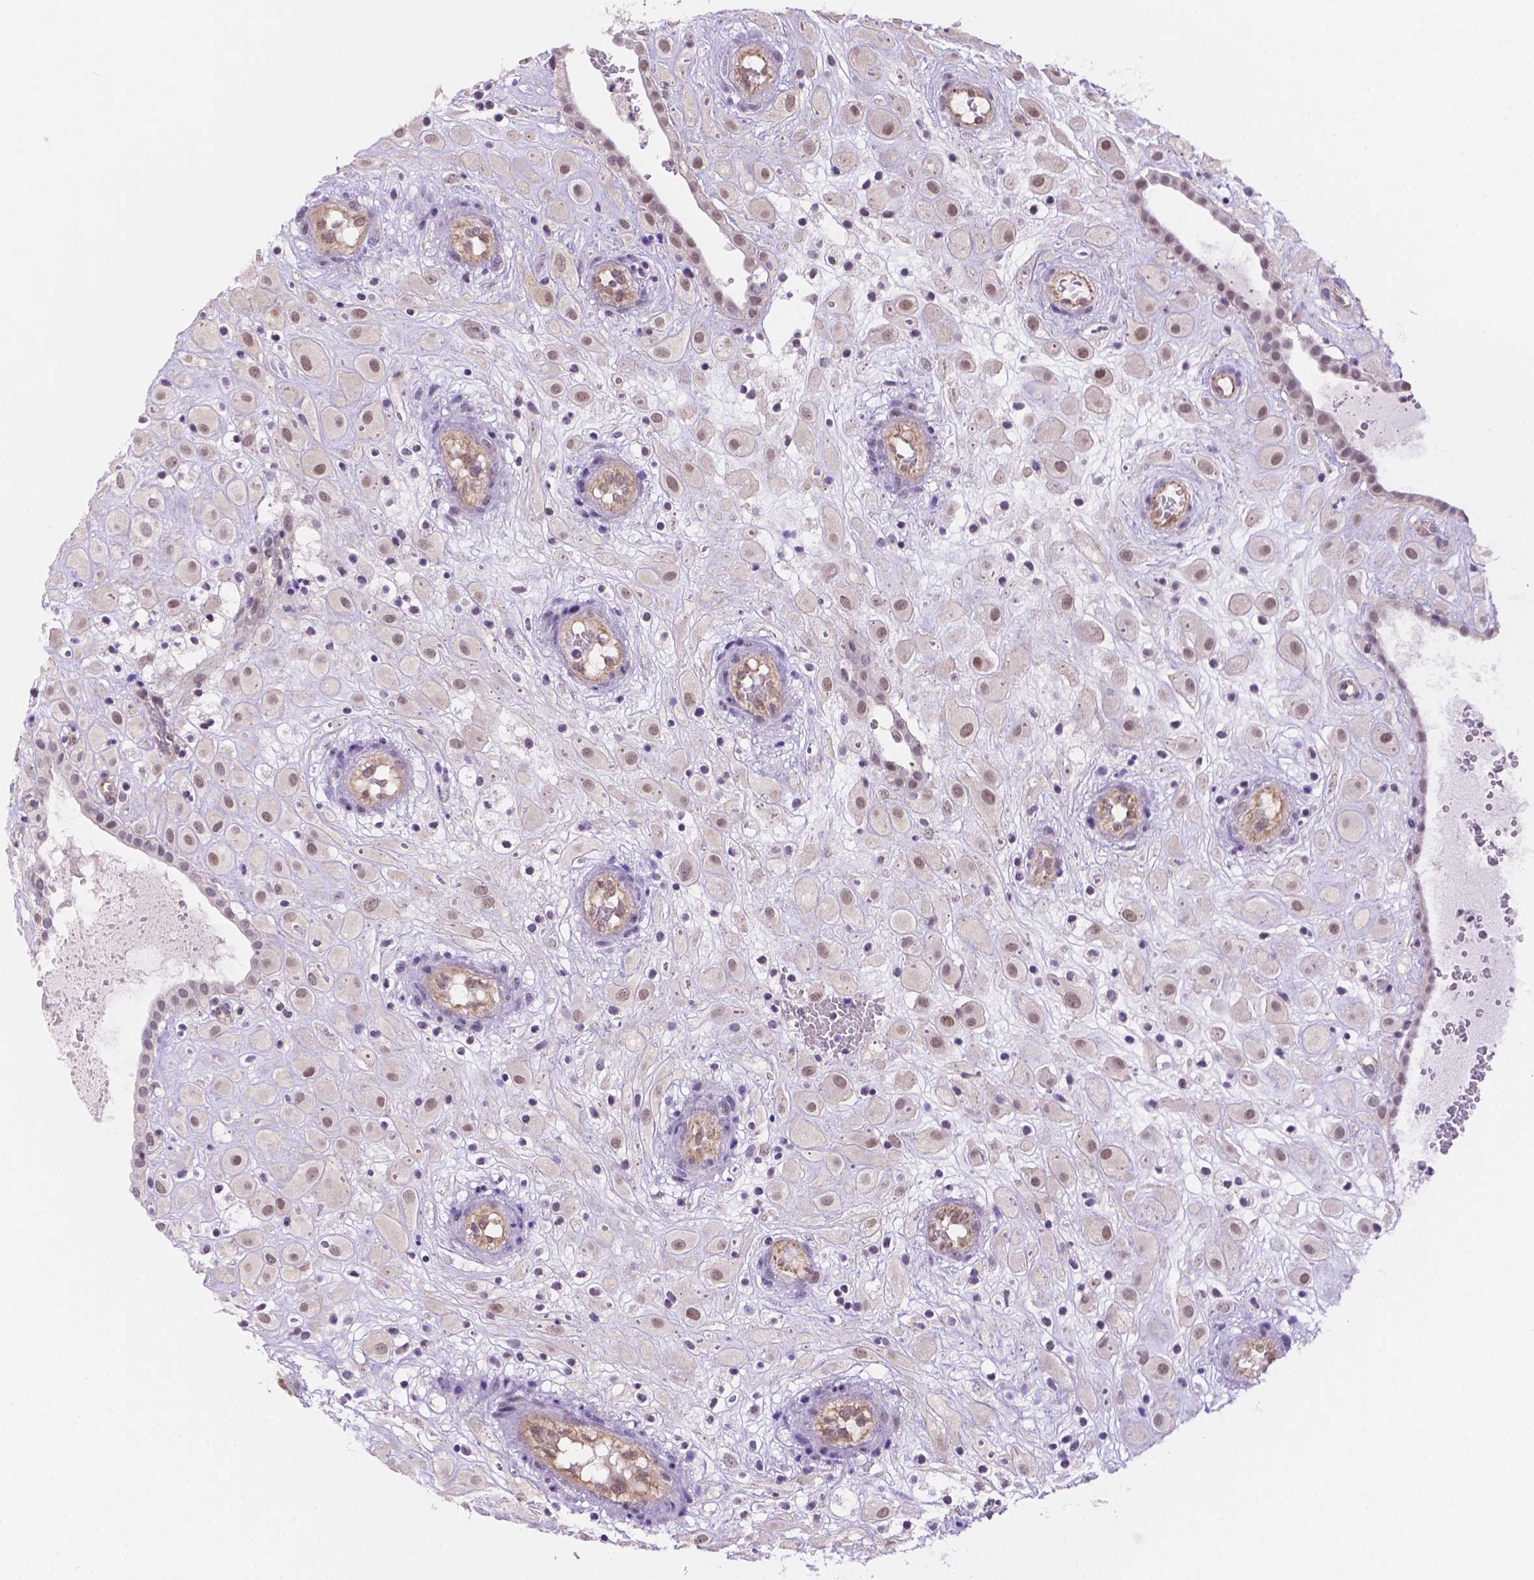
{"staining": {"intensity": "moderate", "quantity": "<25%", "location": "nuclear"}, "tissue": "placenta", "cell_type": "Decidual cells", "image_type": "normal", "snomed": [{"axis": "morphology", "description": "Normal tissue, NOS"}, {"axis": "topography", "description": "Placenta"}], "caption": "Immunohistochemical staining of benign placenta shows low levels of moderate nuclear expression in about <25% of decidual cells. The protein is shown in brown color, while the nuclei are stained blue.", "gene": "NXPE2", "patient": {"sex": "female", "age": 24}}